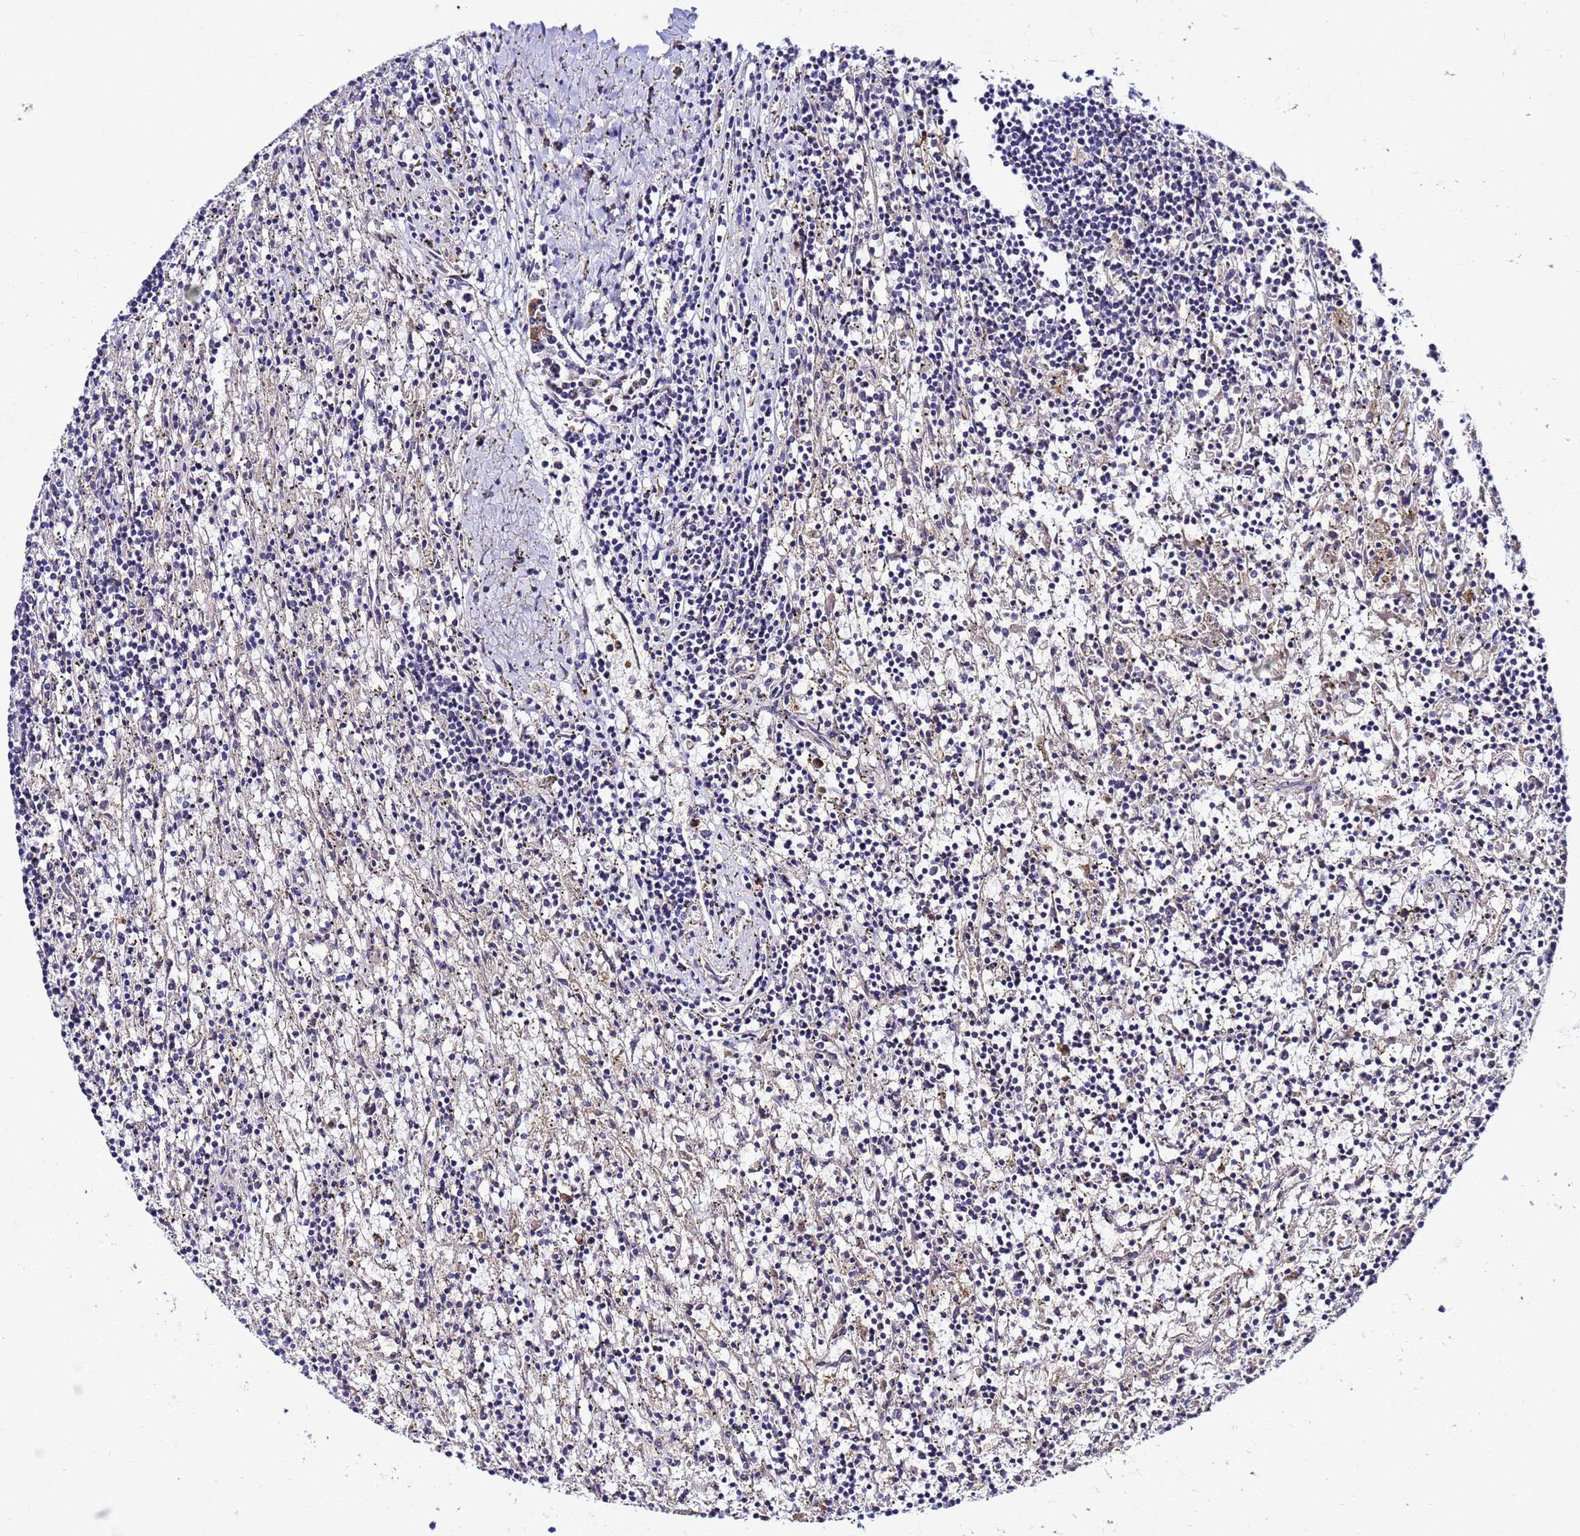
{"staining": {"intensity": "negative", "quantity": "none", "location": "none"}, "tissue": "lymphoma", "cell_type": "Tumor cells", "image_type": "cancer", "snomed": [{"axis": "morphology", "description": "Malignant lymphoma, non-Hodgkin's type, Low grade"}, {"axis": "topography", "description": "Spleen"}], "caption": "Immunohistochemical staining of low-grade malignant lymphoma, non-Hodgkin's type displays no significant expression in tumor cells.", "gene": "PLXDC2", "patient": {"sex": "male", "age": 76}}